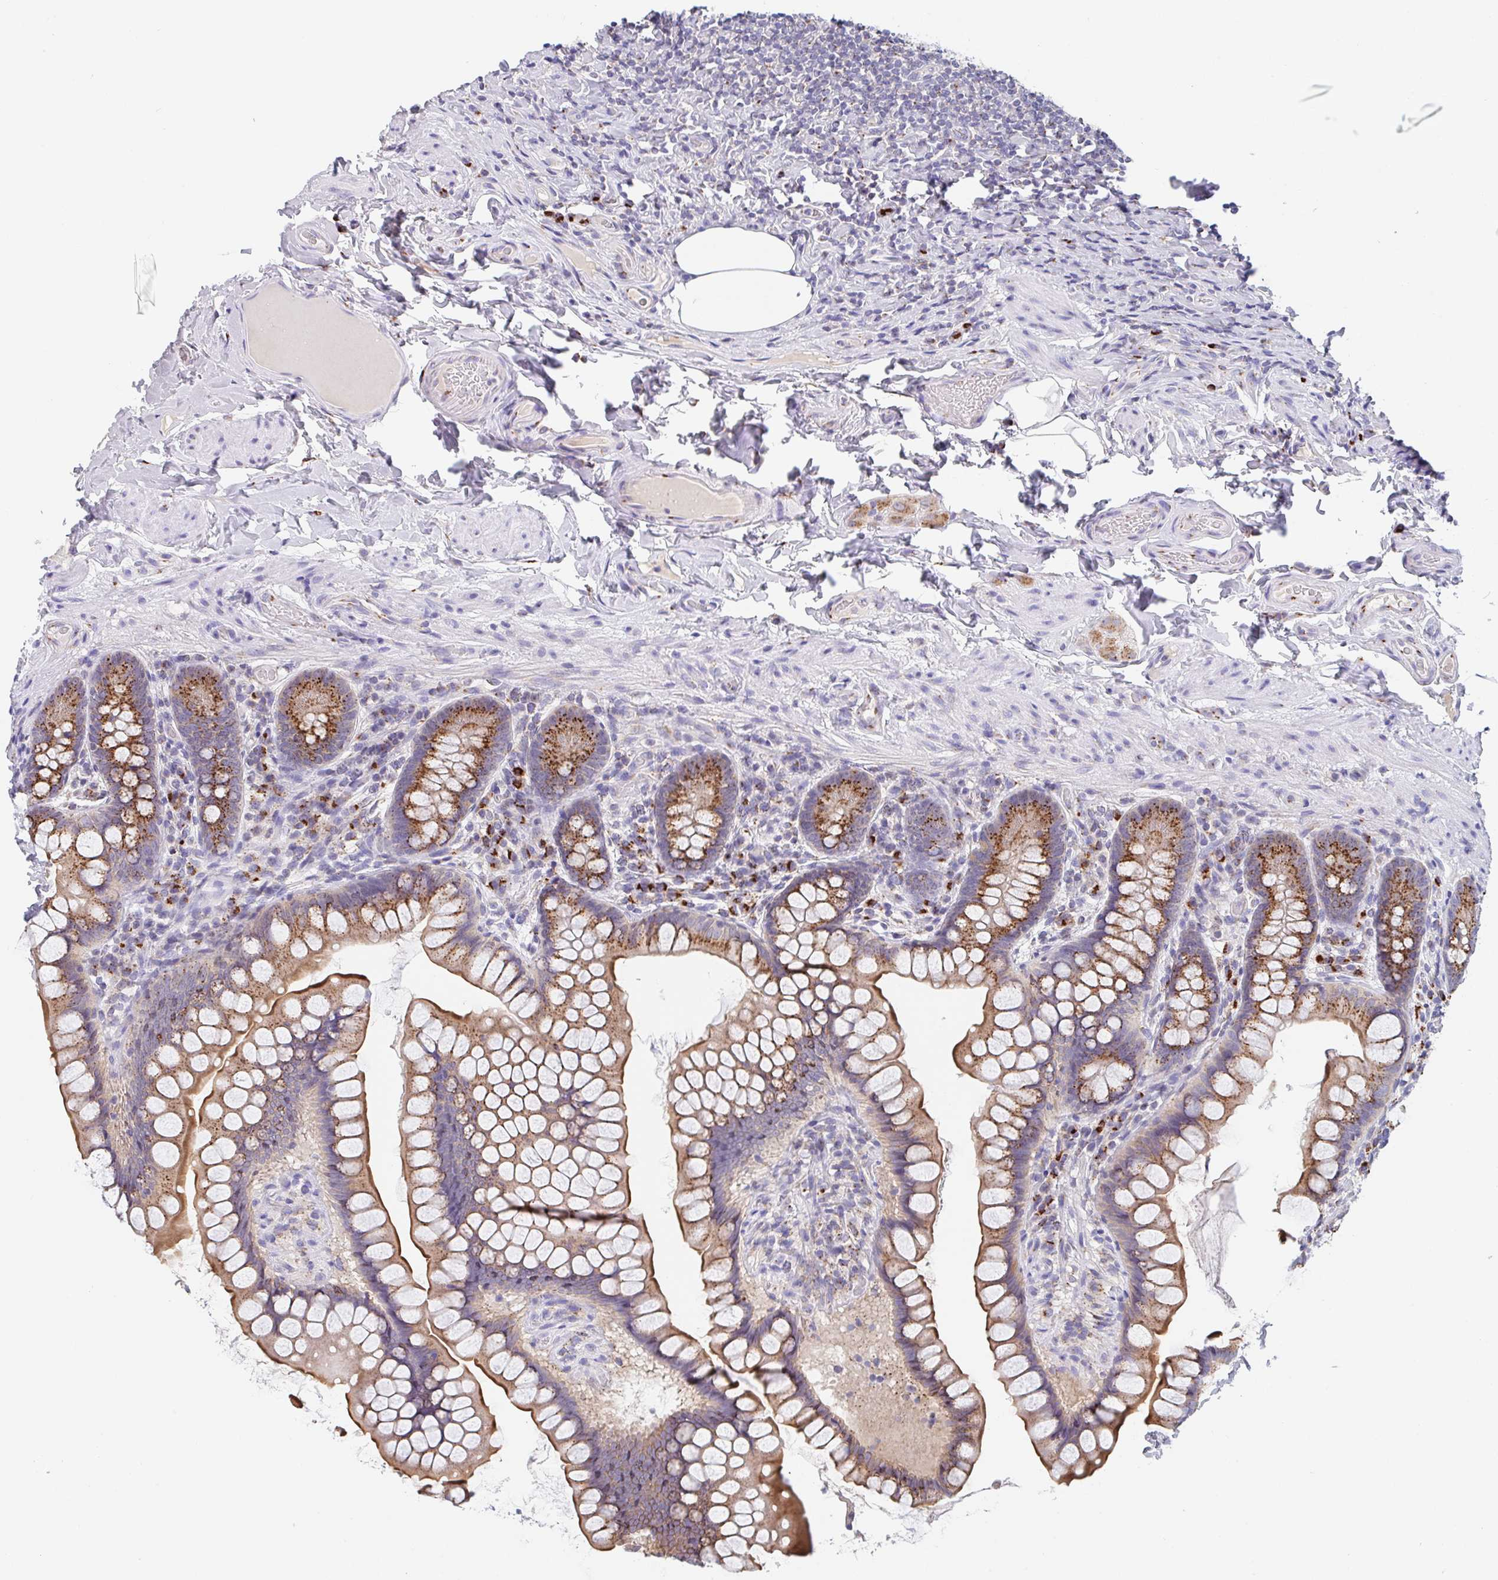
{"staining": {"intensity": "moderate", "quantity": ">75%", "location": "cytoplasmic/membranous"}, "tissue": "small intestine", "cell_type": "Glandular cells", "image_type": "normal", "snomed": [{"axis": "morphology", "description": "Normal tissue, NOS"}, {"axis": "topography", "description": "Small intestine"}], "caption": "Small intestine stained for a protein demonstrates moderate cytoplasmic/membranous positivity in glandular cells.", "gene": "PROSER3", "patient": {"sex": "male", "age": 70}}